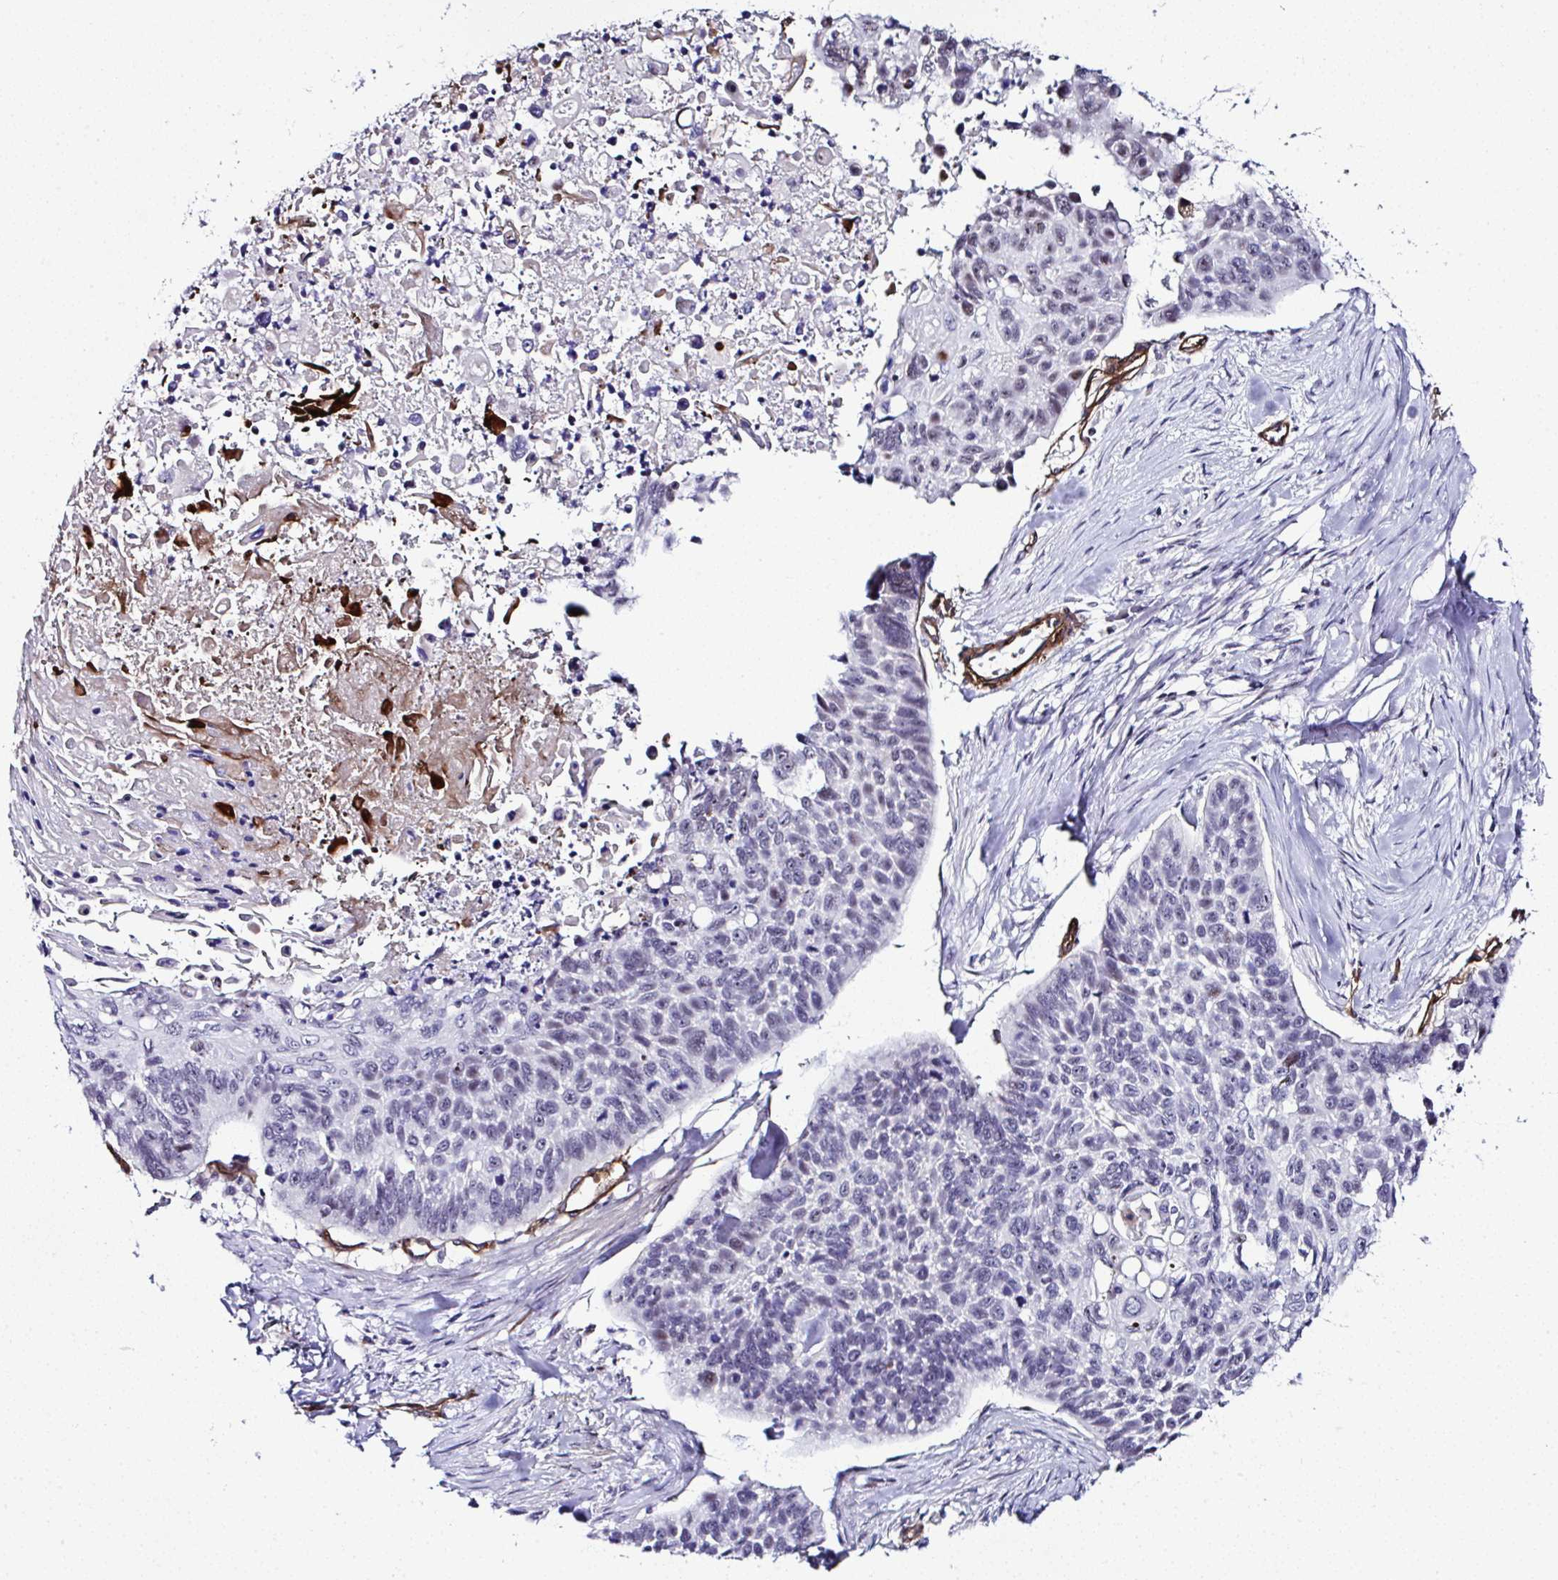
{"staining": {"intensity": "negative", "quantity": "none", "location": "none"}, "tissue": "lung cancer", "cell_type": "Tumor cells", "image_type": "cancer", "snomed": [{"axis": "morphology", "description": "Squamous cell carcinoma, NOS"}, {"axis": "topography", "description": "Lung"}], "caption": "Tumor cells show no significant positivity in lung squamous cell carcinoma.", "gene": "FBXO34", "patient": {"sex": "male", "age": 62}}